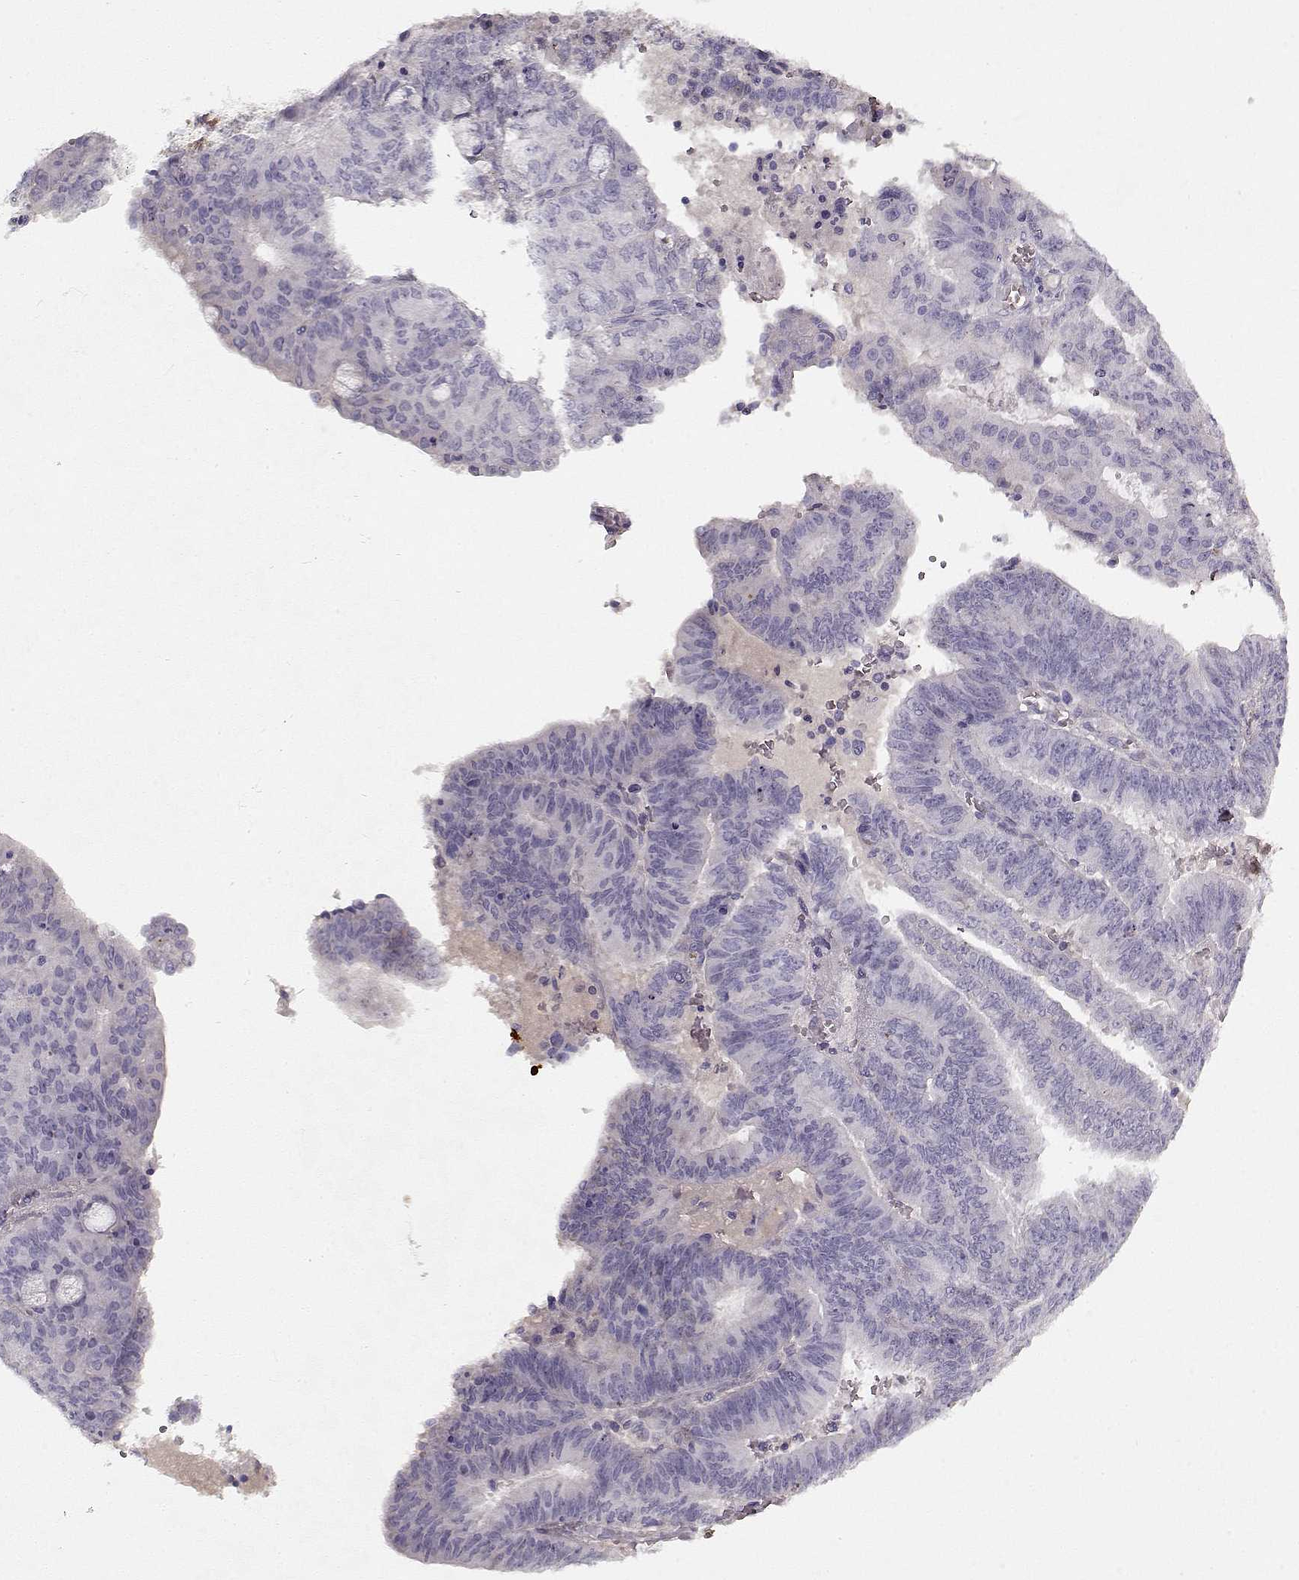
{"staining": {"intensity": "negative", "quantity": "none", "location": "none"}, "tissue": "endometrial cancer", "cell_type": "Tumor cells", "image_type": "cancer", "snomed": [{"axis": "morphology", "description": "Adenocarcinoma, NOS"}, {"axis": "topography", "description": "Endometrium"}], "caption": "IHC image of adenocarcinoma (endometrial) stained for a protein (brown), which shows no positivity in tumor cells.", "gene": "LUM", "patient": {"sex": "female", "age": 82}}